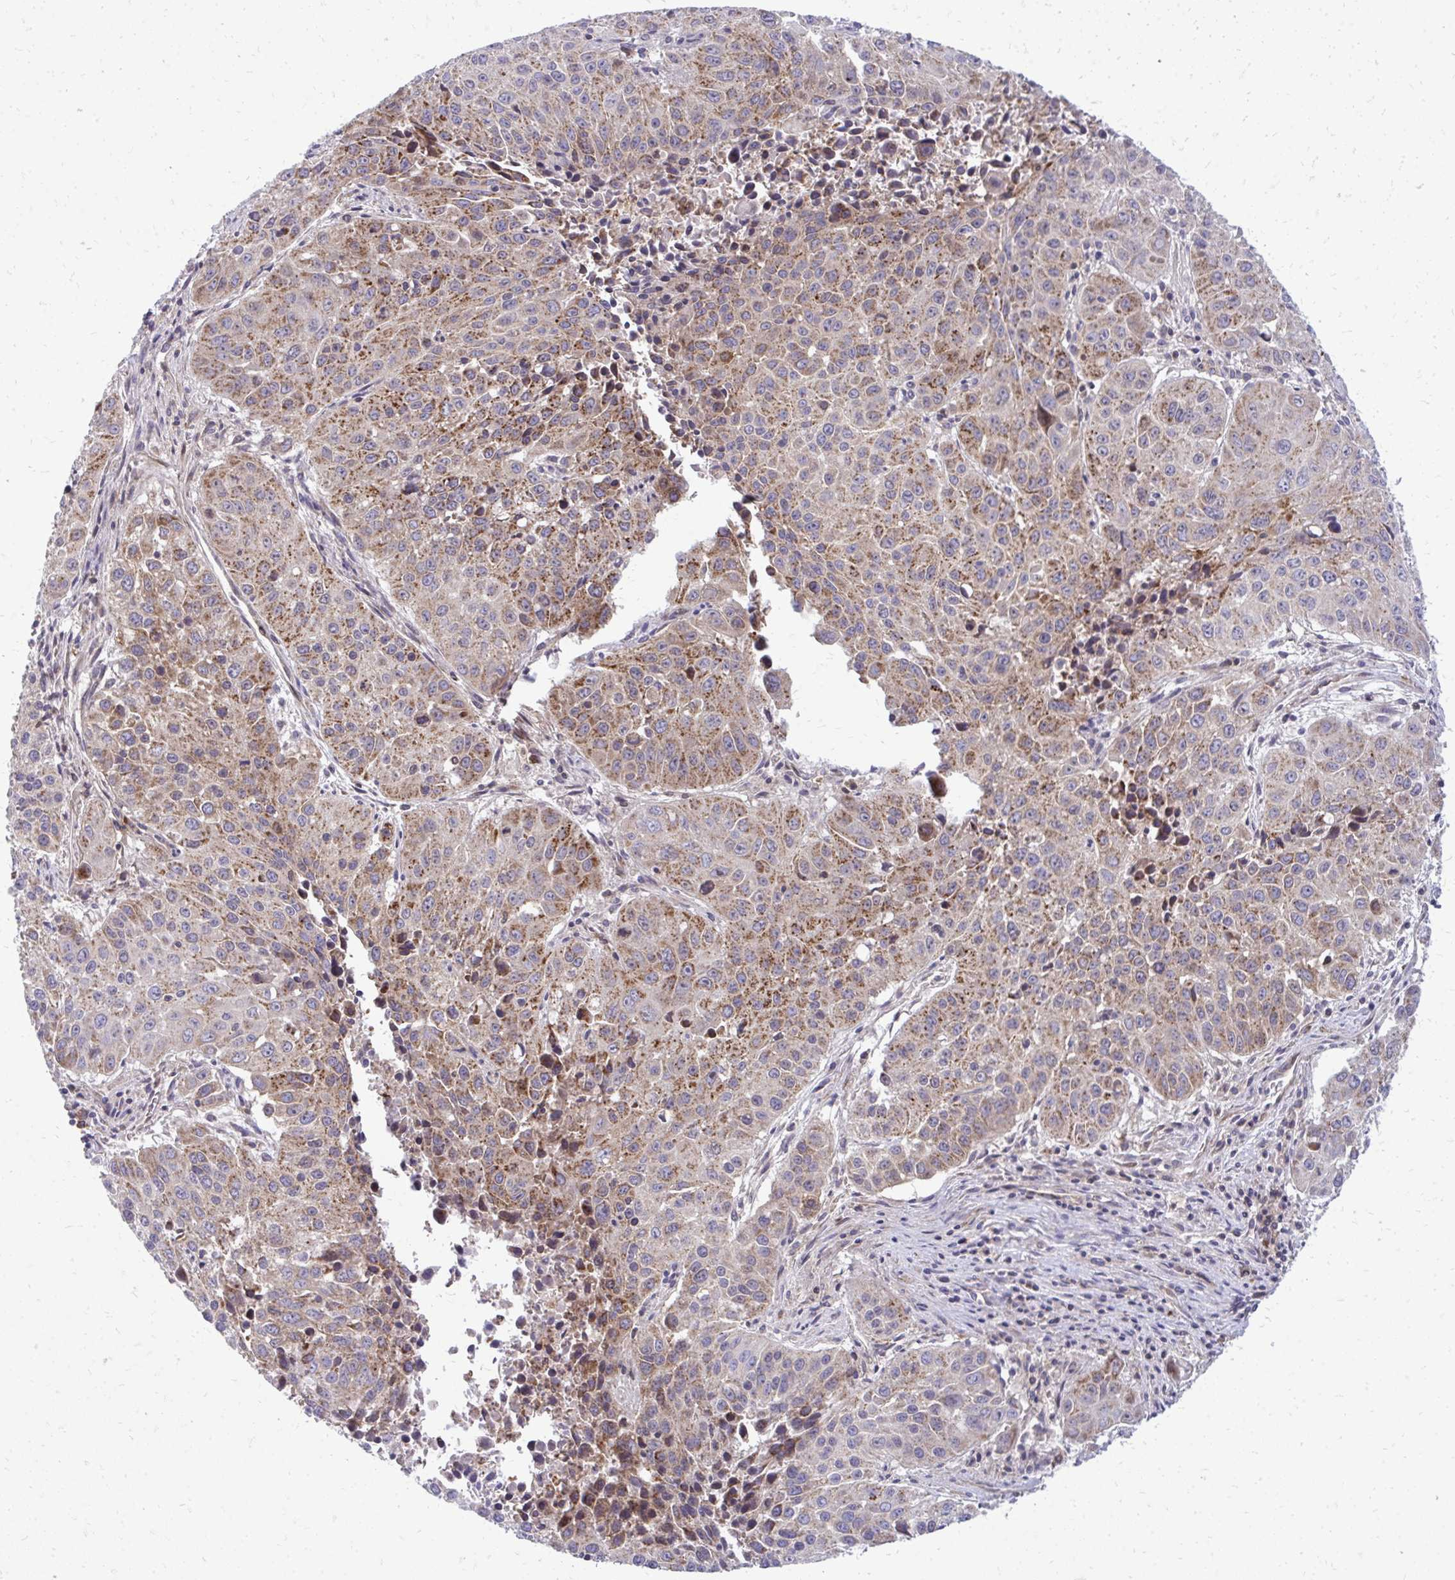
{"staining": {"intensity": "weak", "quantity": "25%-75%", "location": "cytoplasmic/membranous"}, "tissue": "lung cancer", "cell_type": "Tumor cells", "image_type": "cancer", "snomed": [{"axis": "morphology", "description": "Squamous cell carcinoma, NOS"}, {"axis": "topography", "description": "Lung"}], "caption": "Protein expression by immunohistochemistry (IHC) exhibits weak cytoplasmic/membranous staining in about 25%-75% of tumor cells in lung squamous cell carcinoma. The staining was performed using DAB, with brown indicating positive protein expression. Nuclei are stained blue with hematoxylin.", "gene": "ASAP1", "patient": {"sex": "female", "age": 61}}